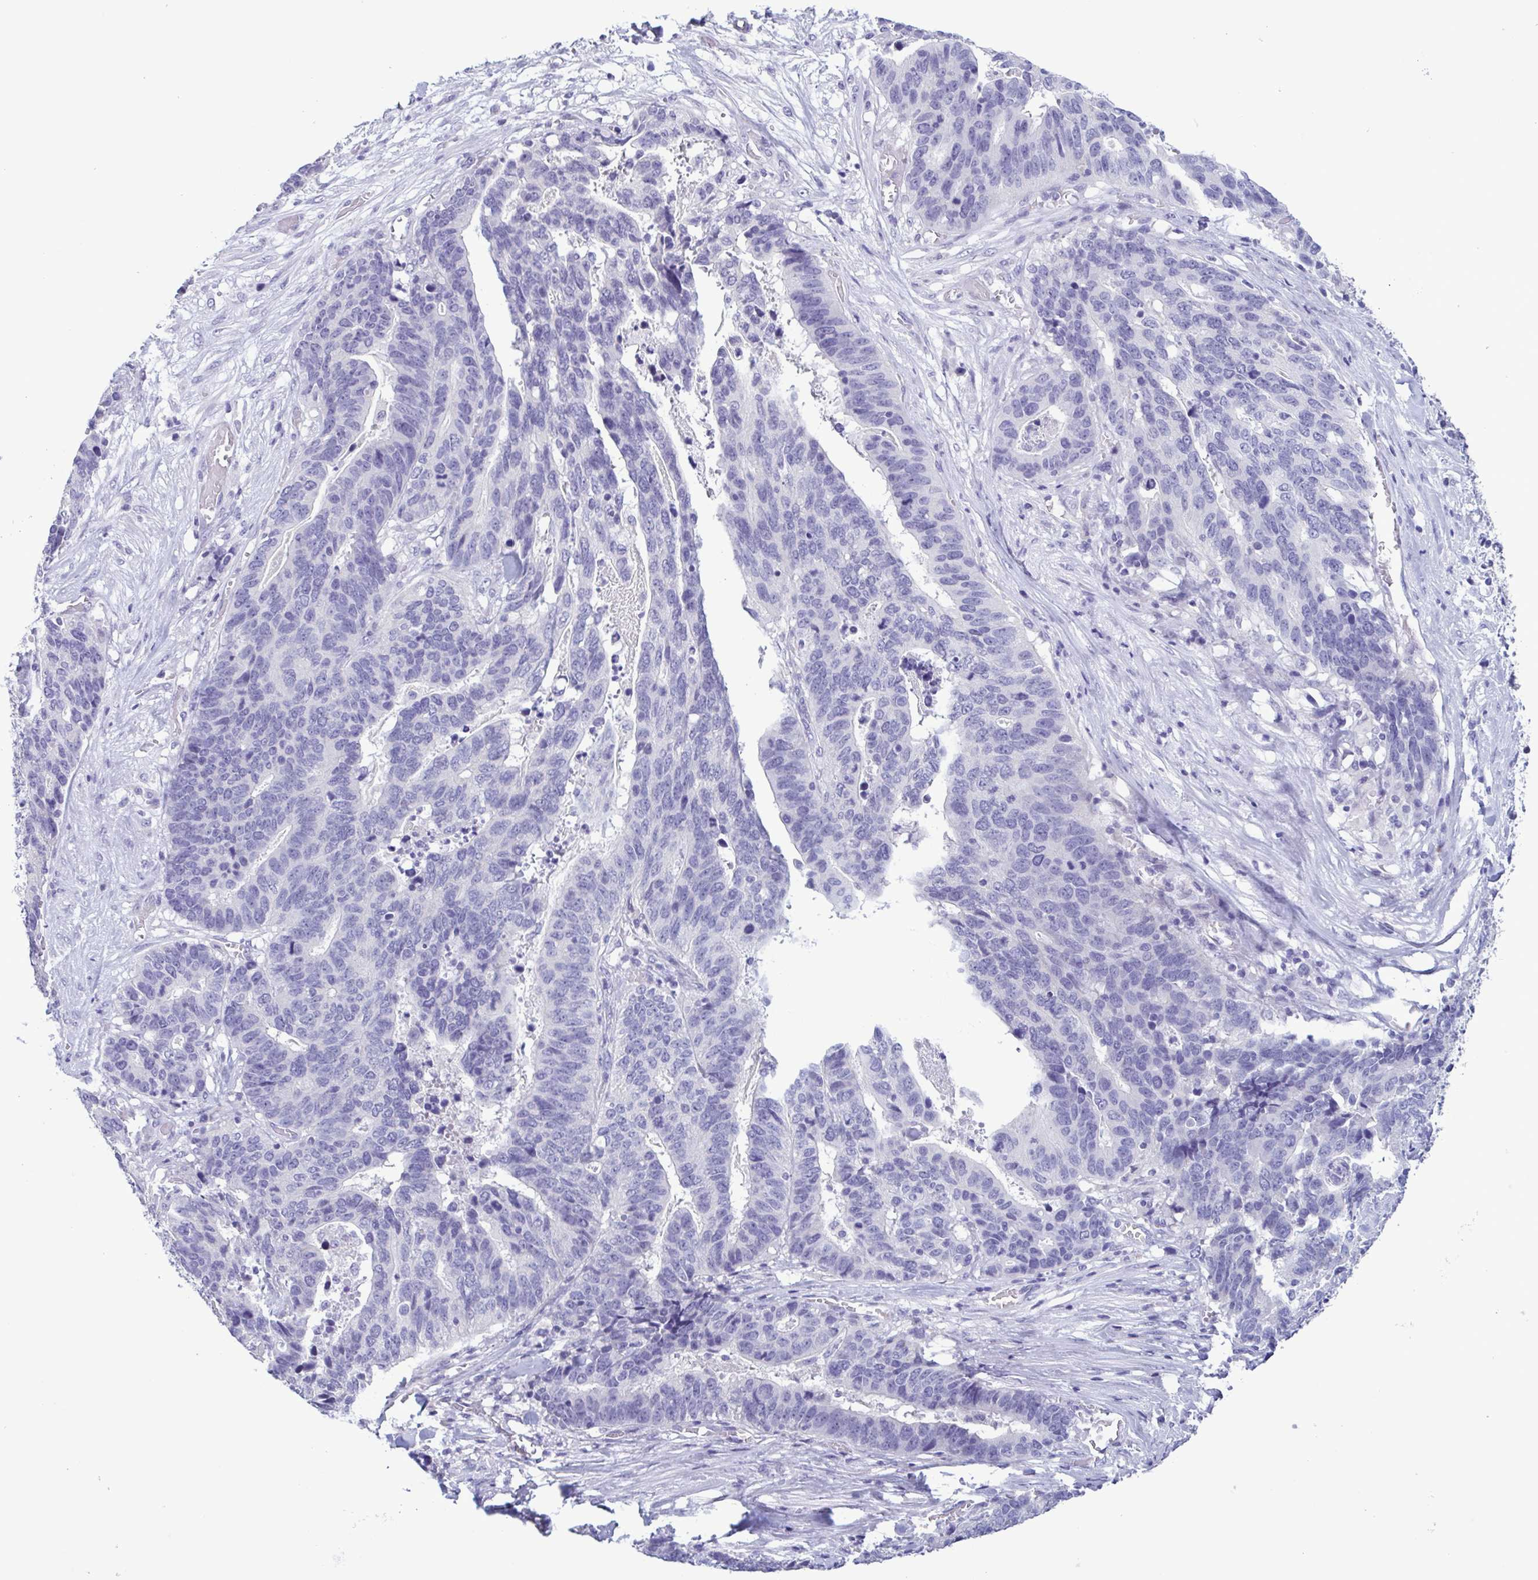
{"staining": {"intensity": "negative", "quantity": "none", "location": "none"}, "tissue": "stomach cancer", "cell_type": "Tumor cells", "image_type": "cancer", "snomed": [{"axis": "morphology", "description": "Adenocarcinoma, NOS"}, {"axis": "topography", "description": "Stomach, upper"}], "caption": "Immunohistochemistry image of human stomach cancer (adenocarcinoma) stained for a protein (brown), which exhibits no expression in tumor cells.", "gene": "INAFM1", "patient": {"sex": "female", "age": 67}}